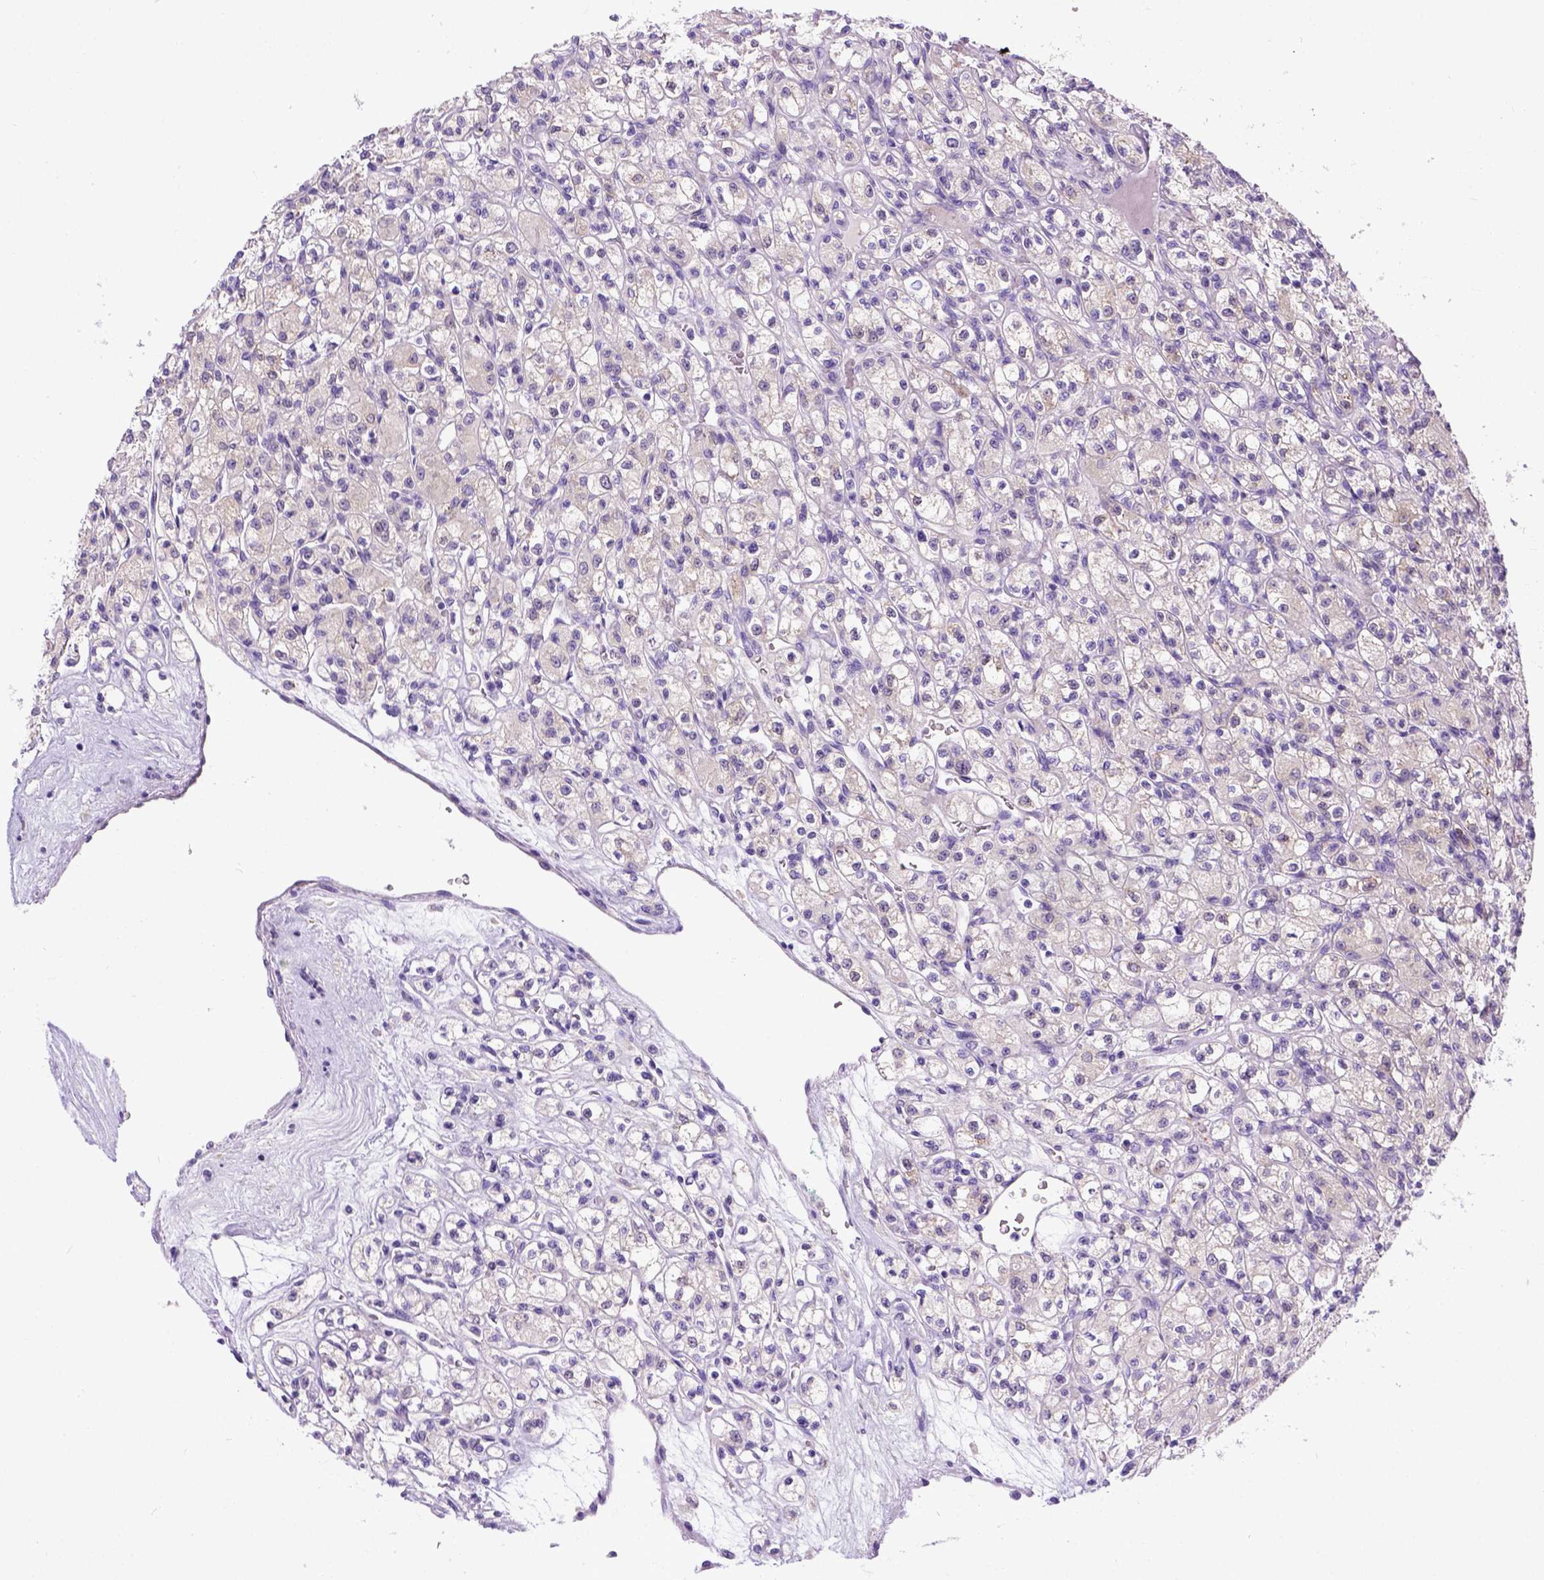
{"staining": {"intensity": "negative", "quantity": "none", "location": "none"}, "tissue": "renal cancer", "cell_type": "Tumor cells", "image_type": "cancer", "snomed": [{"axis": "morphology", "description": "Adenocarcinoma, NOS"}, {"axis": "topography", "description": "Kidney"}], "caption": "This is a micrograph of immunohistochemistry staining of renal cancer, which shows no staining in tumor cells.", "gene": "NEK5", "patient": {"sex": "female", "age": 70}}